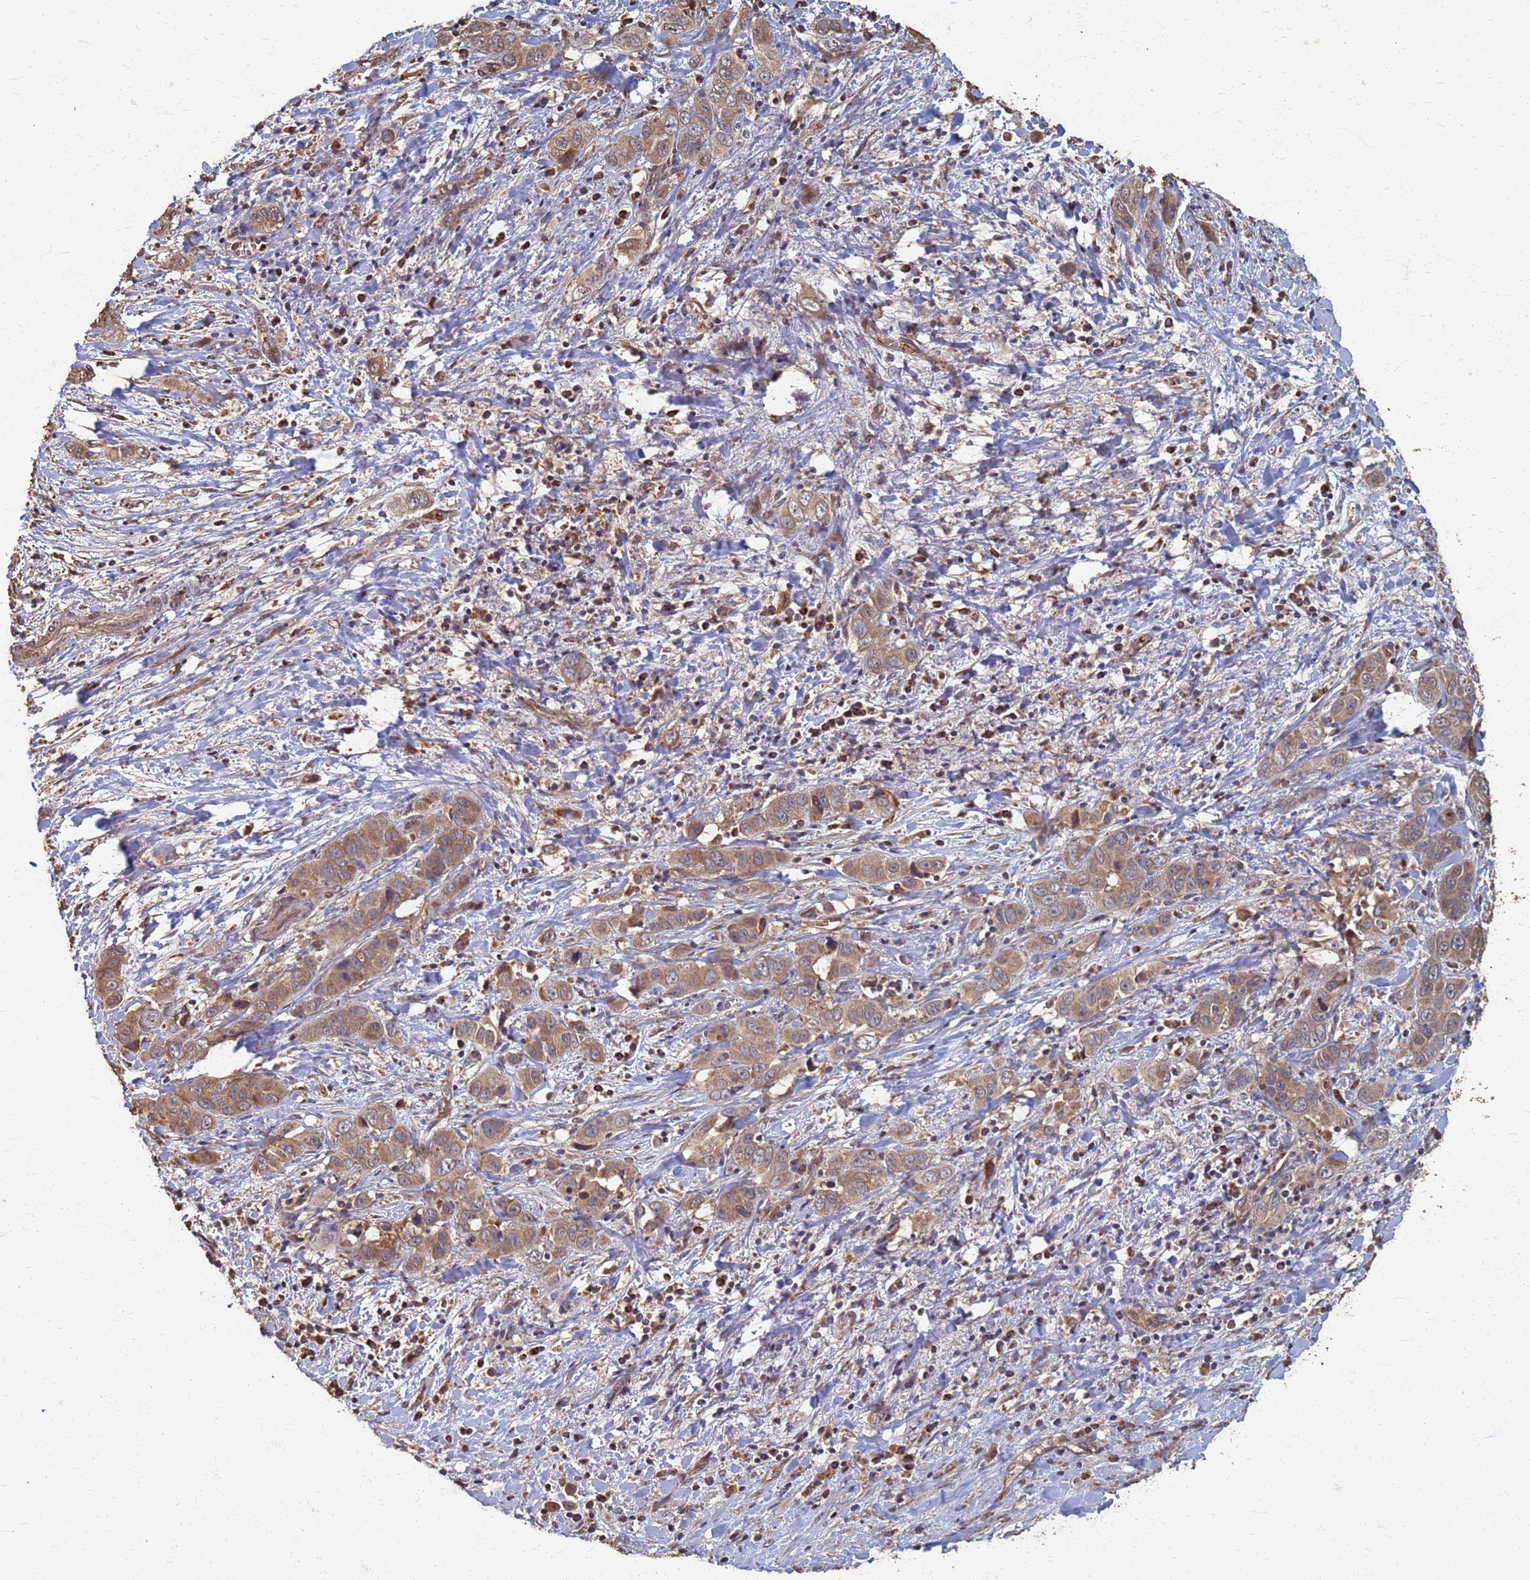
{"staining": {"intensity": "moderate", "quantity": ">75%", "location": "cytoplasmic/membranous"}, "tissue": "liver cancer", "cell_type": "Tumor cells", "image_type": "cancer", "snomed": [{"axis": "morphology", "description": "Cholangiocarcinoma"}, {"axis": "topography", "description": "Liver"}], "caption": "Tumor cells display medium levels of moderate cytoplasmic/membranous positivity in about >75% of cells in liver cancer.", "gene": "DPH5", "patient": {"sex": "female", "age": 52}}